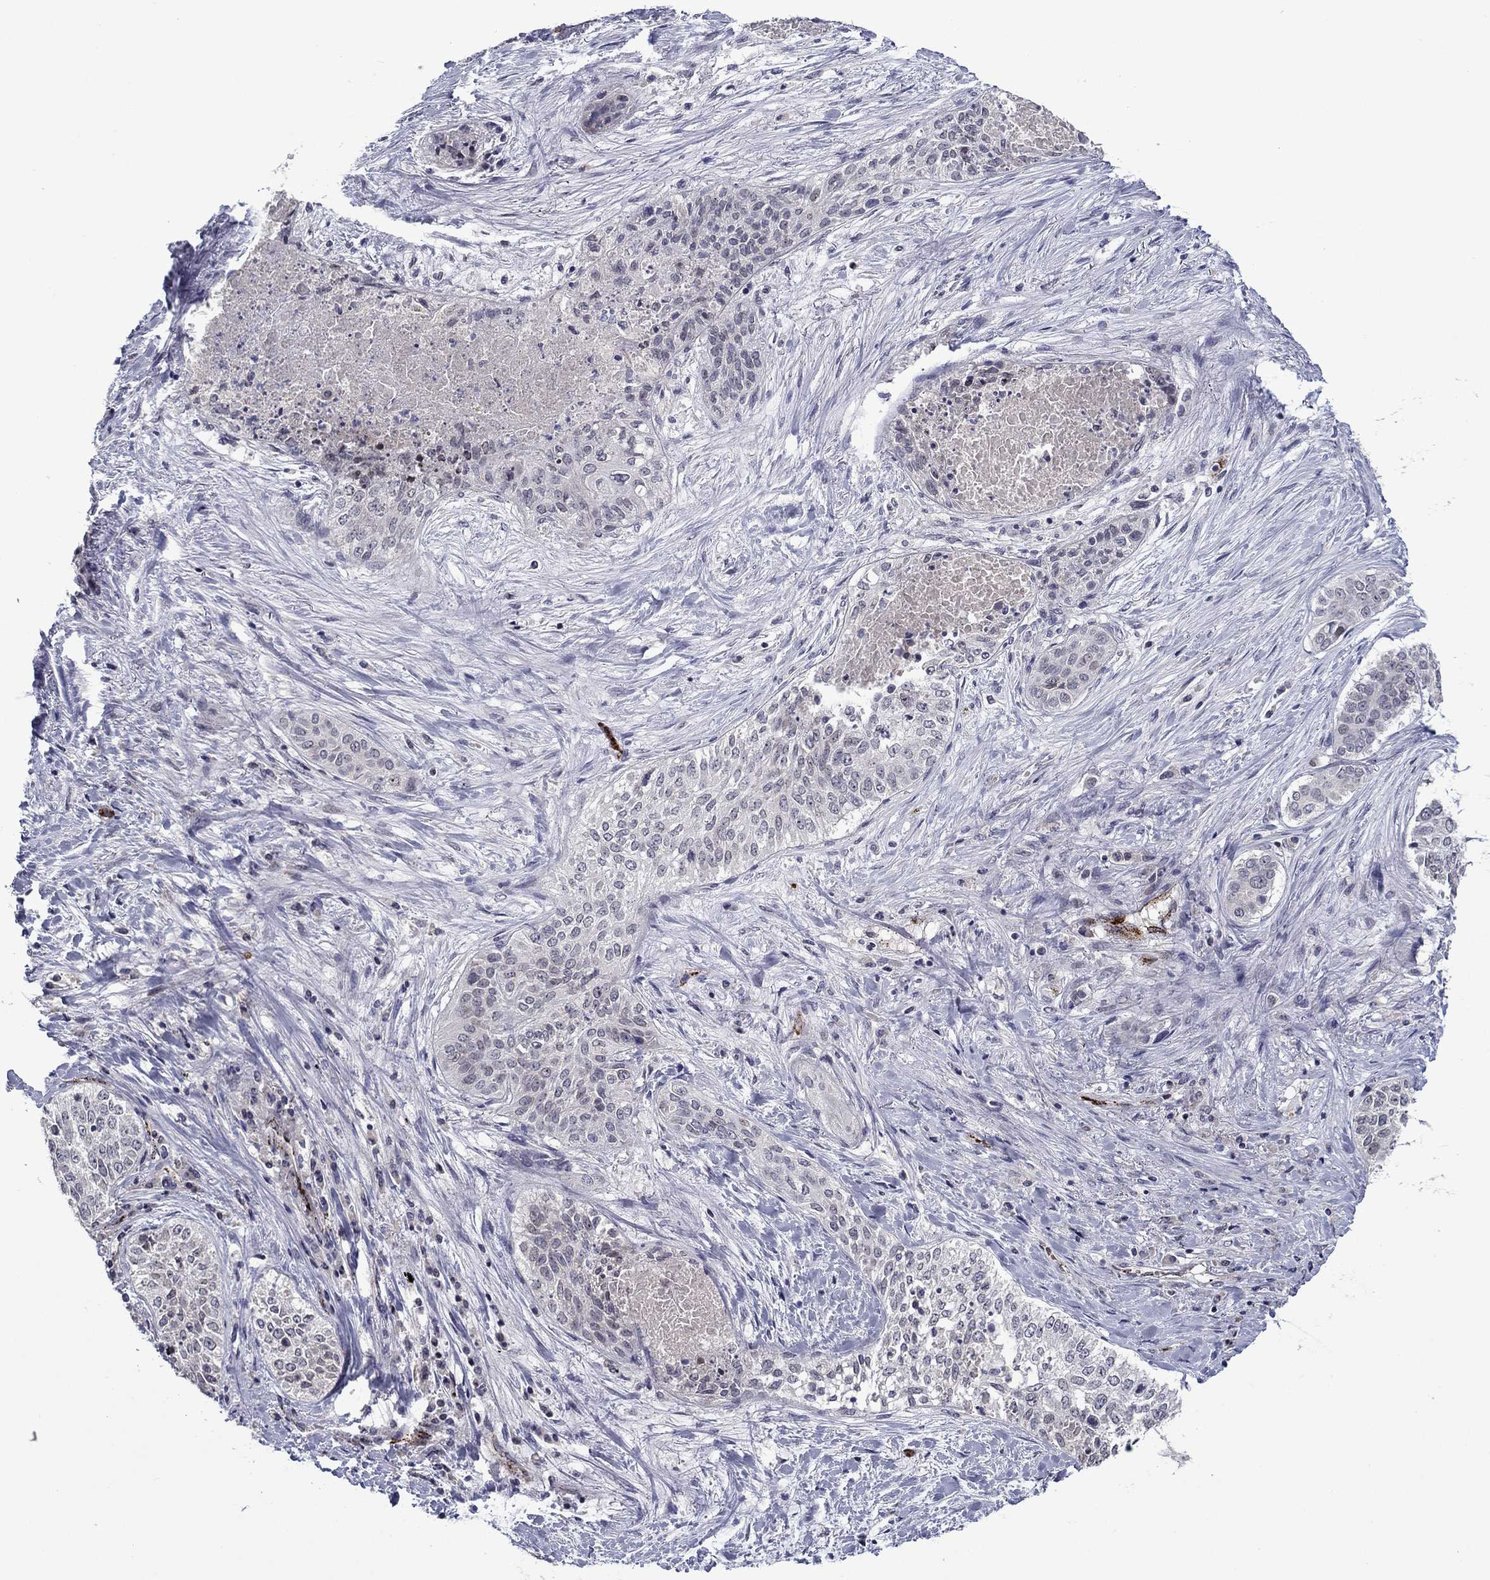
{"staining": {"intensity": "negative", "quantity": "none", "location": "none"}, "tissue": "lung cancer", "cell_type": "Tumor cells", "image_type": "cancer", "snomed": [{"axis": "morphology", "description": "Squamous cell carcinoma, NOS"}, {"axis": "topography", "description": "Lung"}], "caption": "Human lung squamous cell carcinoma stained for a protein using immunohistochemistry (IHC) reveals no positivity in tumor cells.", "gene": "SLITRK1", "patient": {"sex": "male", "age": 64}}